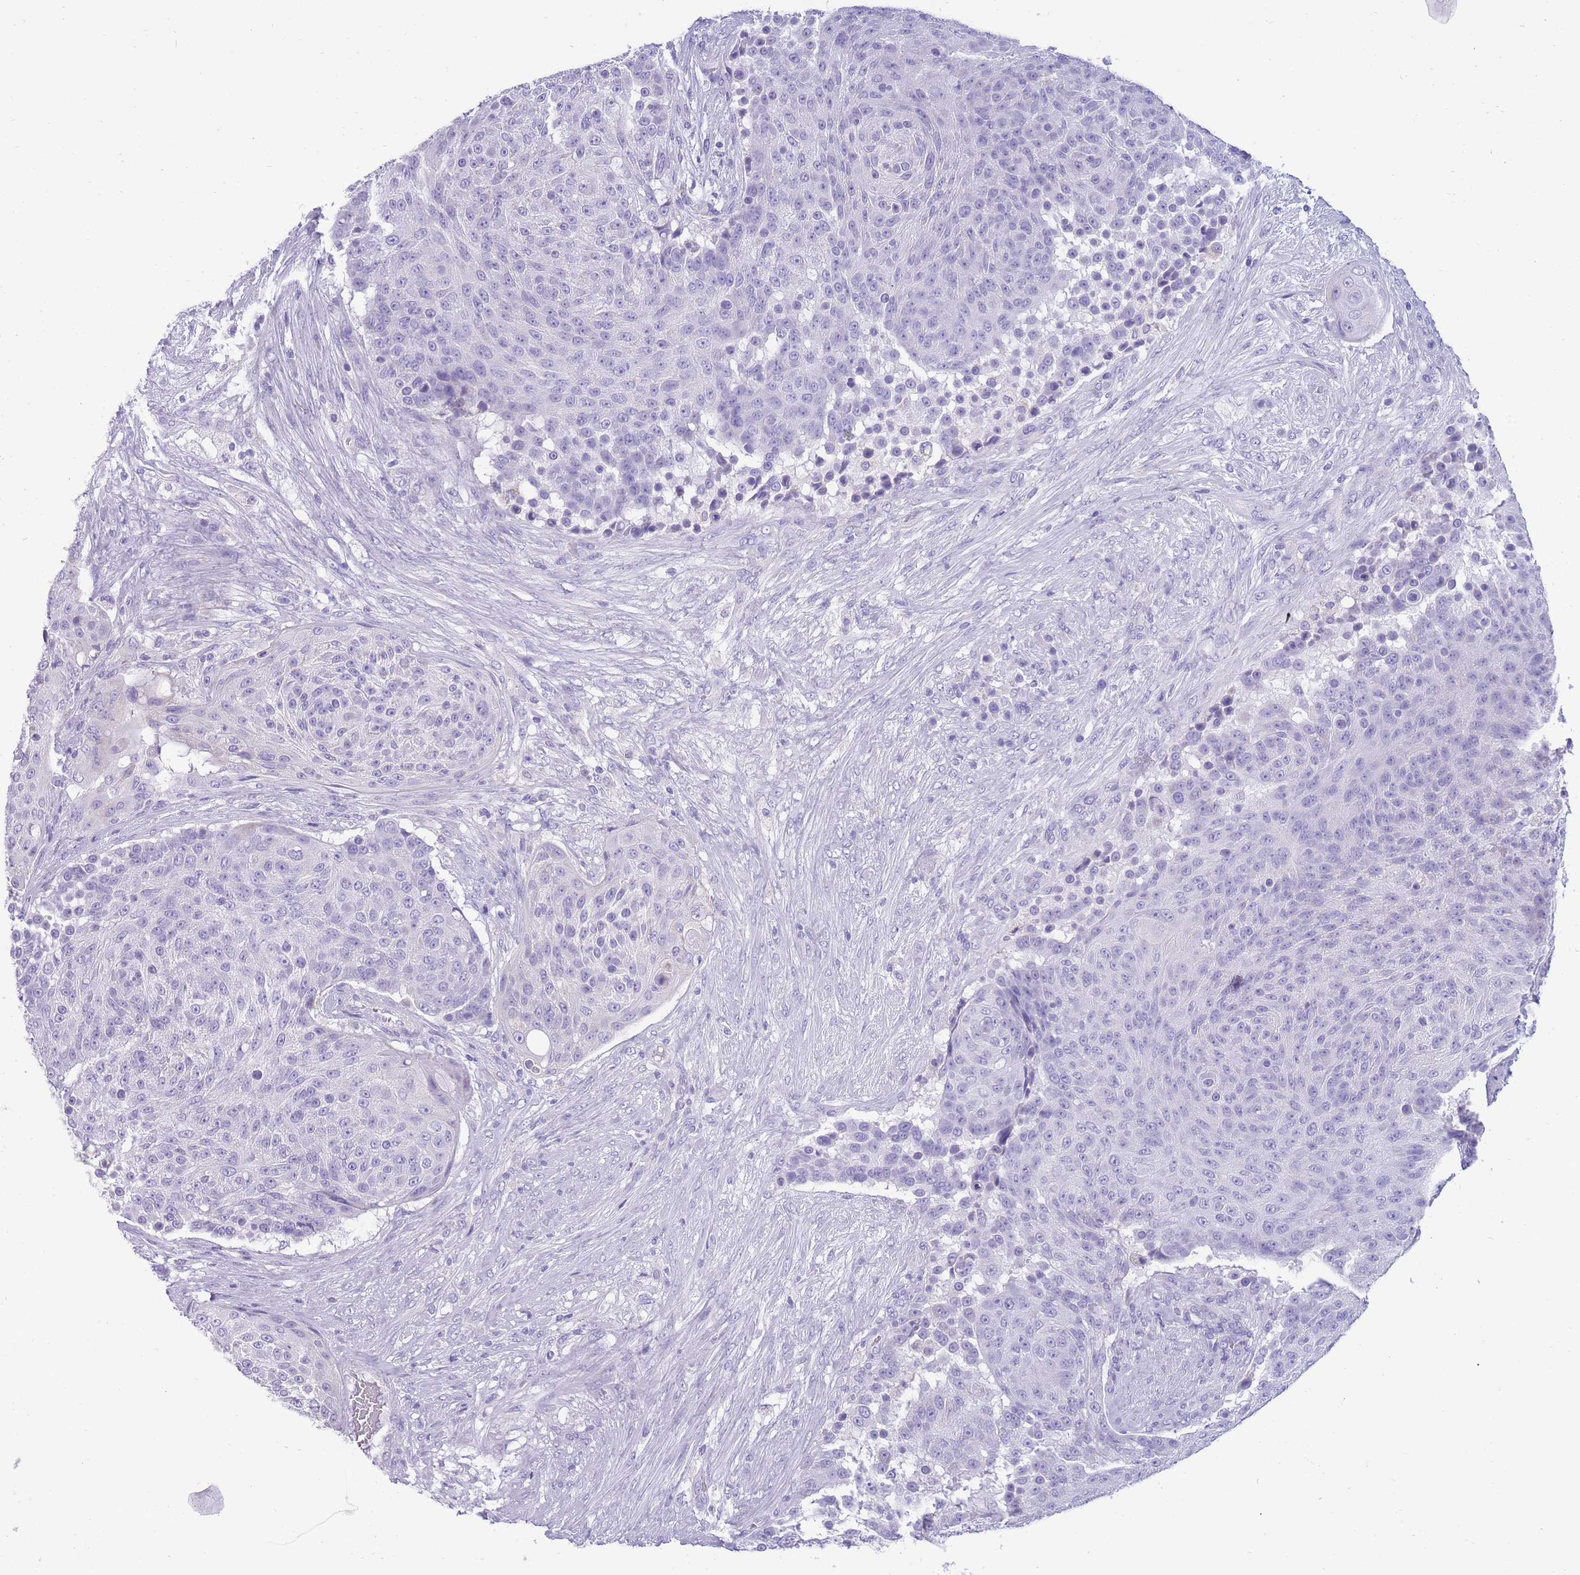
{"staining": {"intensity": "negative", "quantity": "none", "location": "none"}, "tissue": "urothelial cancer", "cell_type": "Tumor cells", "image_type": "cancer", "snomed": [{"axis": "morphology", "description": "Urothelial carcinoma, High grade"}, {"axis": "topography", "description": "Urinary bladder"}], "caption": "Tumor cells are negative for protein expression in human urothelial carcinoma (high-grade).", "gene": "INTS2", "patient": {"sex": "female", "age": 63}}